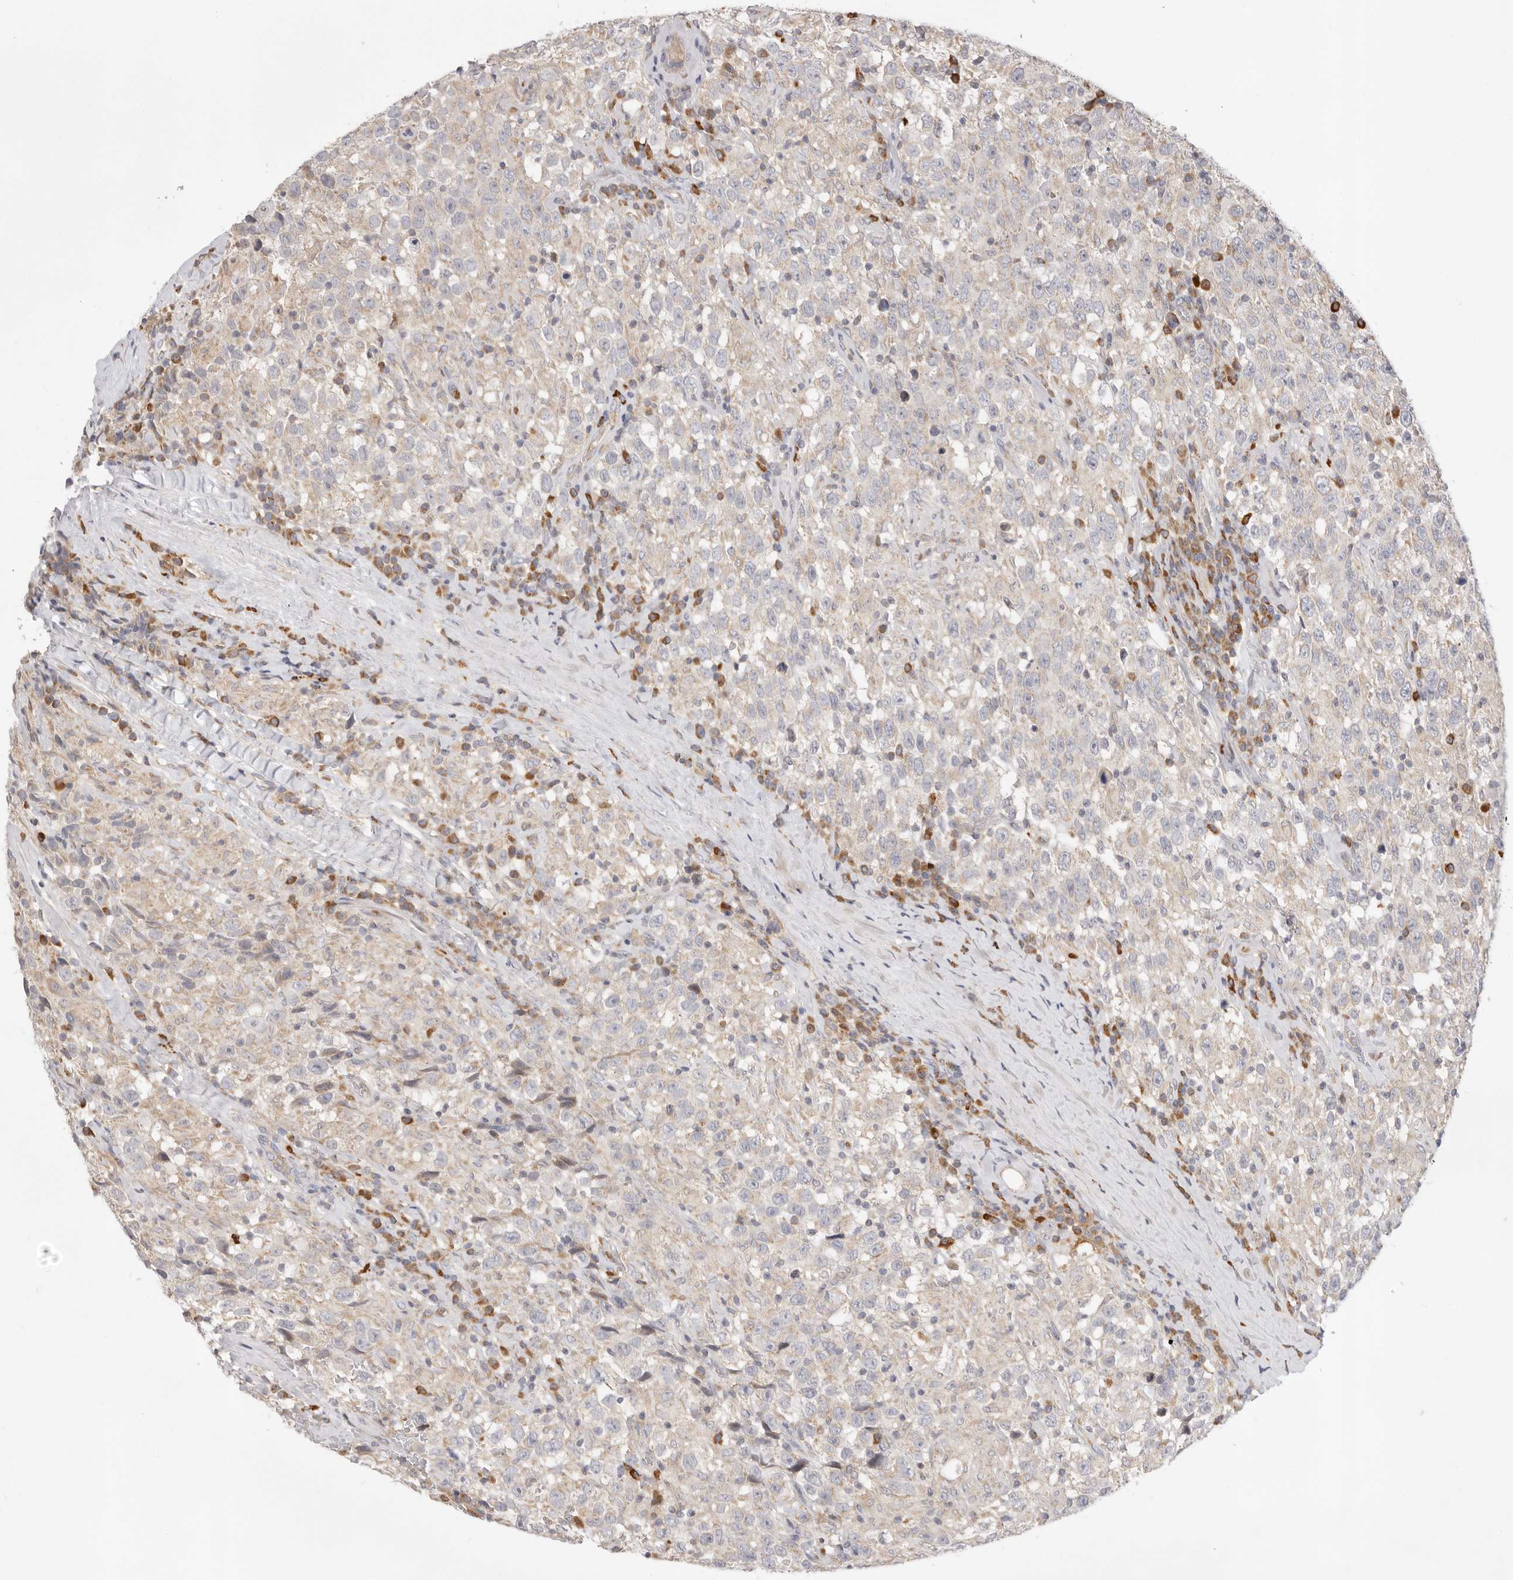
{"staining": {"intensity": "weak", "quantity": "<25%", "location": "cytoplasmic/membranous"}, "tissue": "testis cancer", "cell_type": "Tumor cells", "image_type": "cancer", "snomed": [{"axis": "morphology", "description": "Seminoma, NOS"}, {"axis": "topography", "description": "Testis"}], "caption": "Immunohistochemical staining of human testis cancer (seminoma) displays no significant expression in tumor cells.", "gene": "USH1C", "patient": {"sex": "male", "age": 41}}